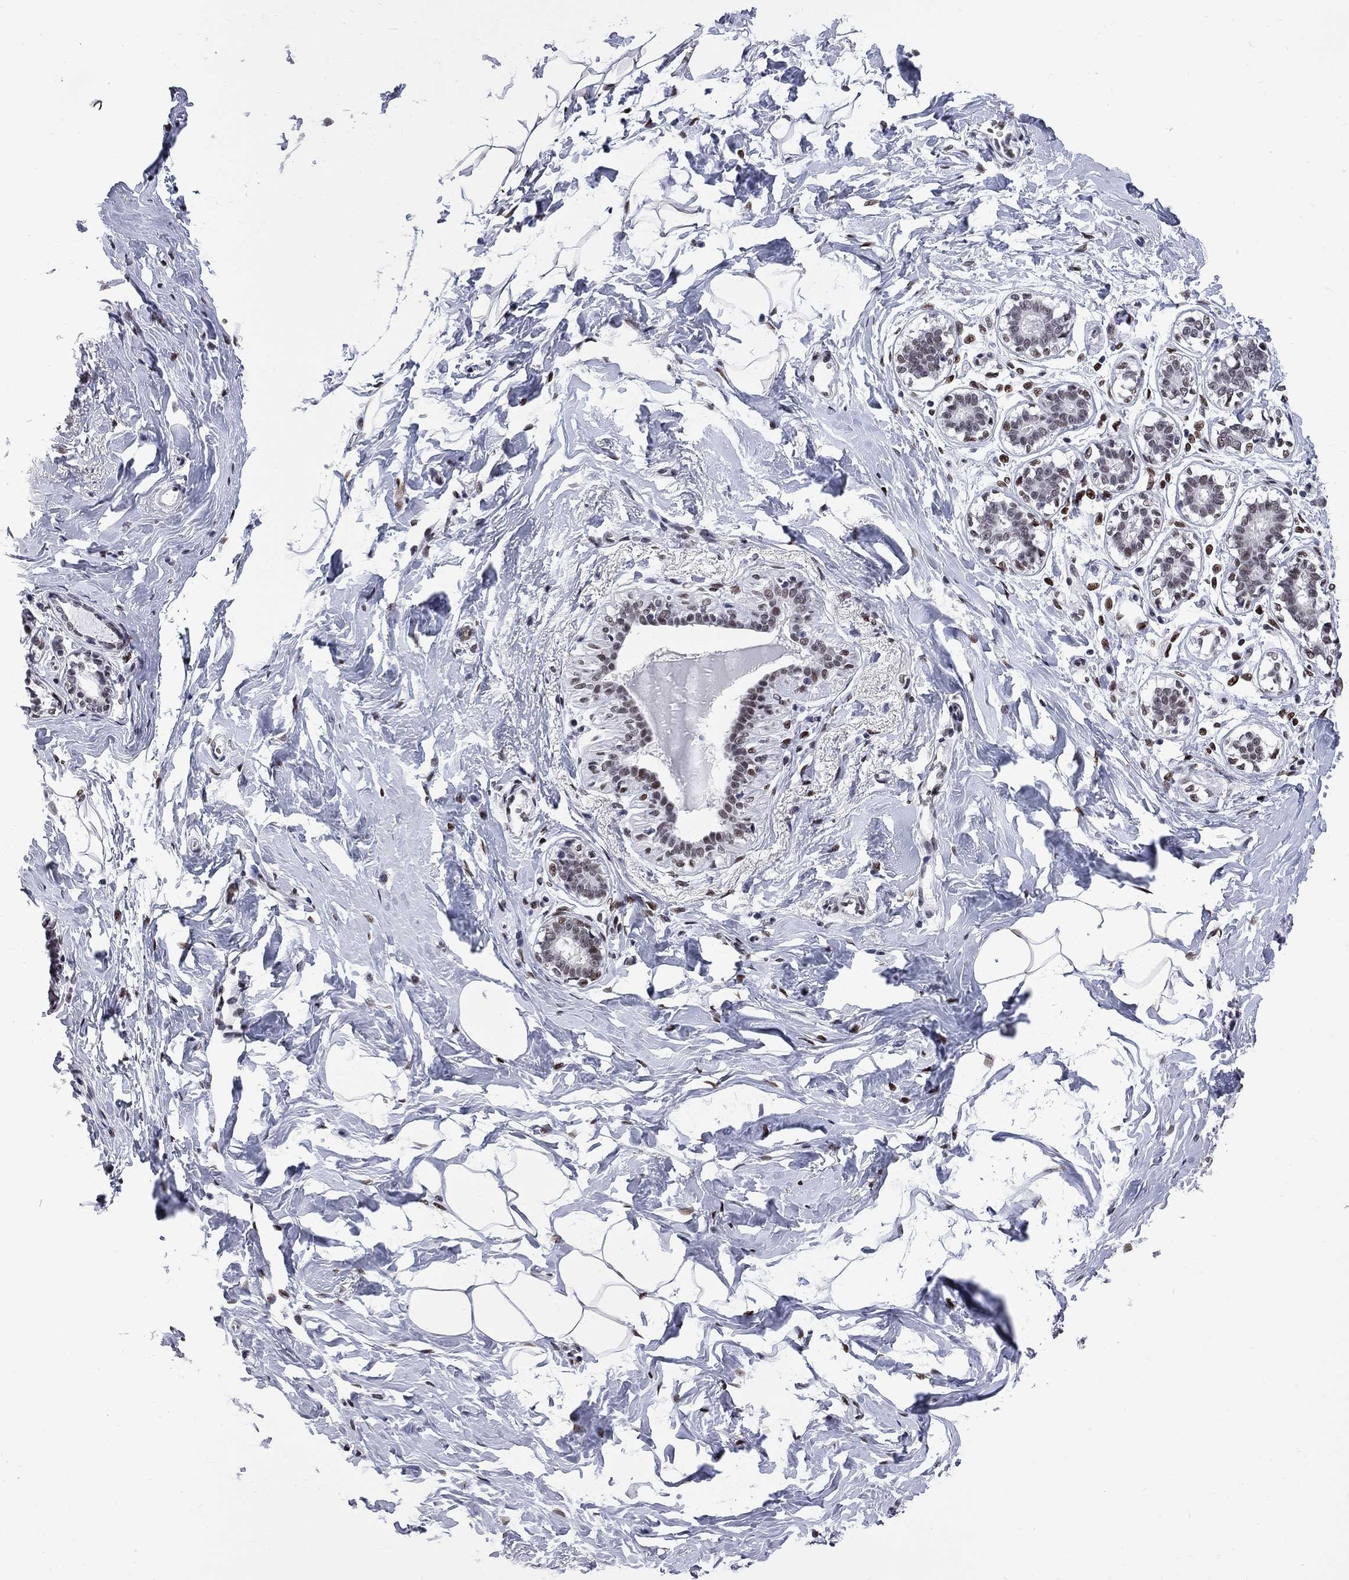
{"staining": {"intensity": "moderate", "quantity": "25%-75%", "location": "nuclear"}, "tissue": "breast", "cell_type": "Adipocytes", "image_type": "normal", "snomed": [{"axis": "morphology", "description": "Normal tissue, NOS"}, {"axis": "morphology", "description": "Lobular carcinoma, in situ"}, {"axis": "topography", "description": "Breast"}], "caption": "Brown immunohistochemical staining in benign human breast demonstrates moderate nuclear staining in about 25%-75% of adipocytes.", "gene": "ZBTB47", "patient": {"sex": "female", "age": 35}}